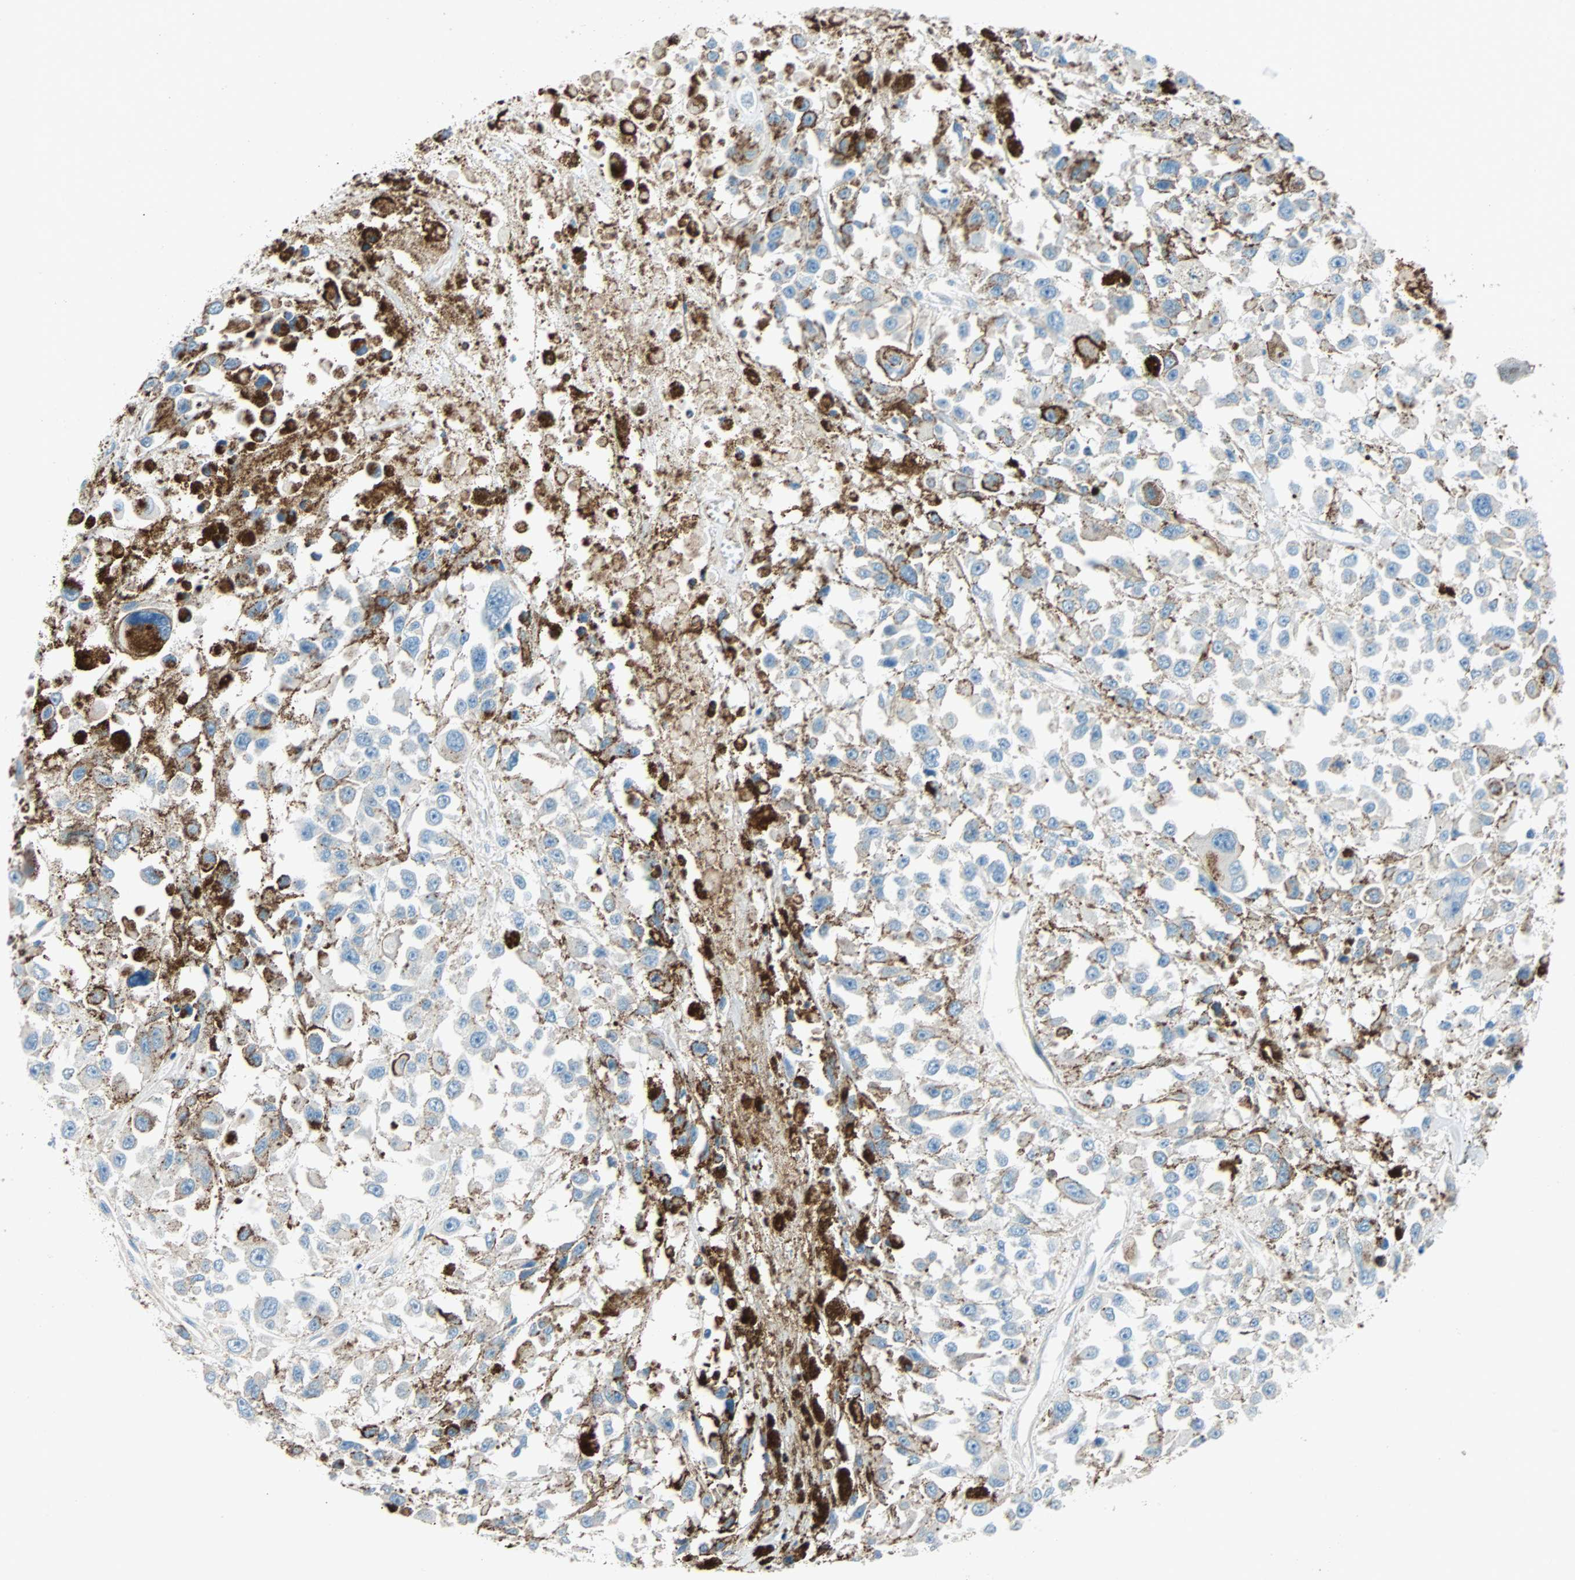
{"staining": {"intensity": "strong", "quantity": "25%-75%", "location": "cytoplasmic/membranous"}, "tissue": "melanoma", "cell_type": "Tumor cells", "image_type": "cancer", "snomed": [{"axis": "morphology", "description": "Malignant melanoma, Metastatic site"}, {"axis": "topography", "description": "Lymph node"}], "caption": "Immunohistochemistry (IHC) (DAB (3,3'-diaminobenzidine)) staining of melanoma displays strong cytoplasmic/membranous protein expression in about 25%-75% of tumor cells.", "gene": "LY6G6F", "patient": {"sex": "male", "age": 59}}